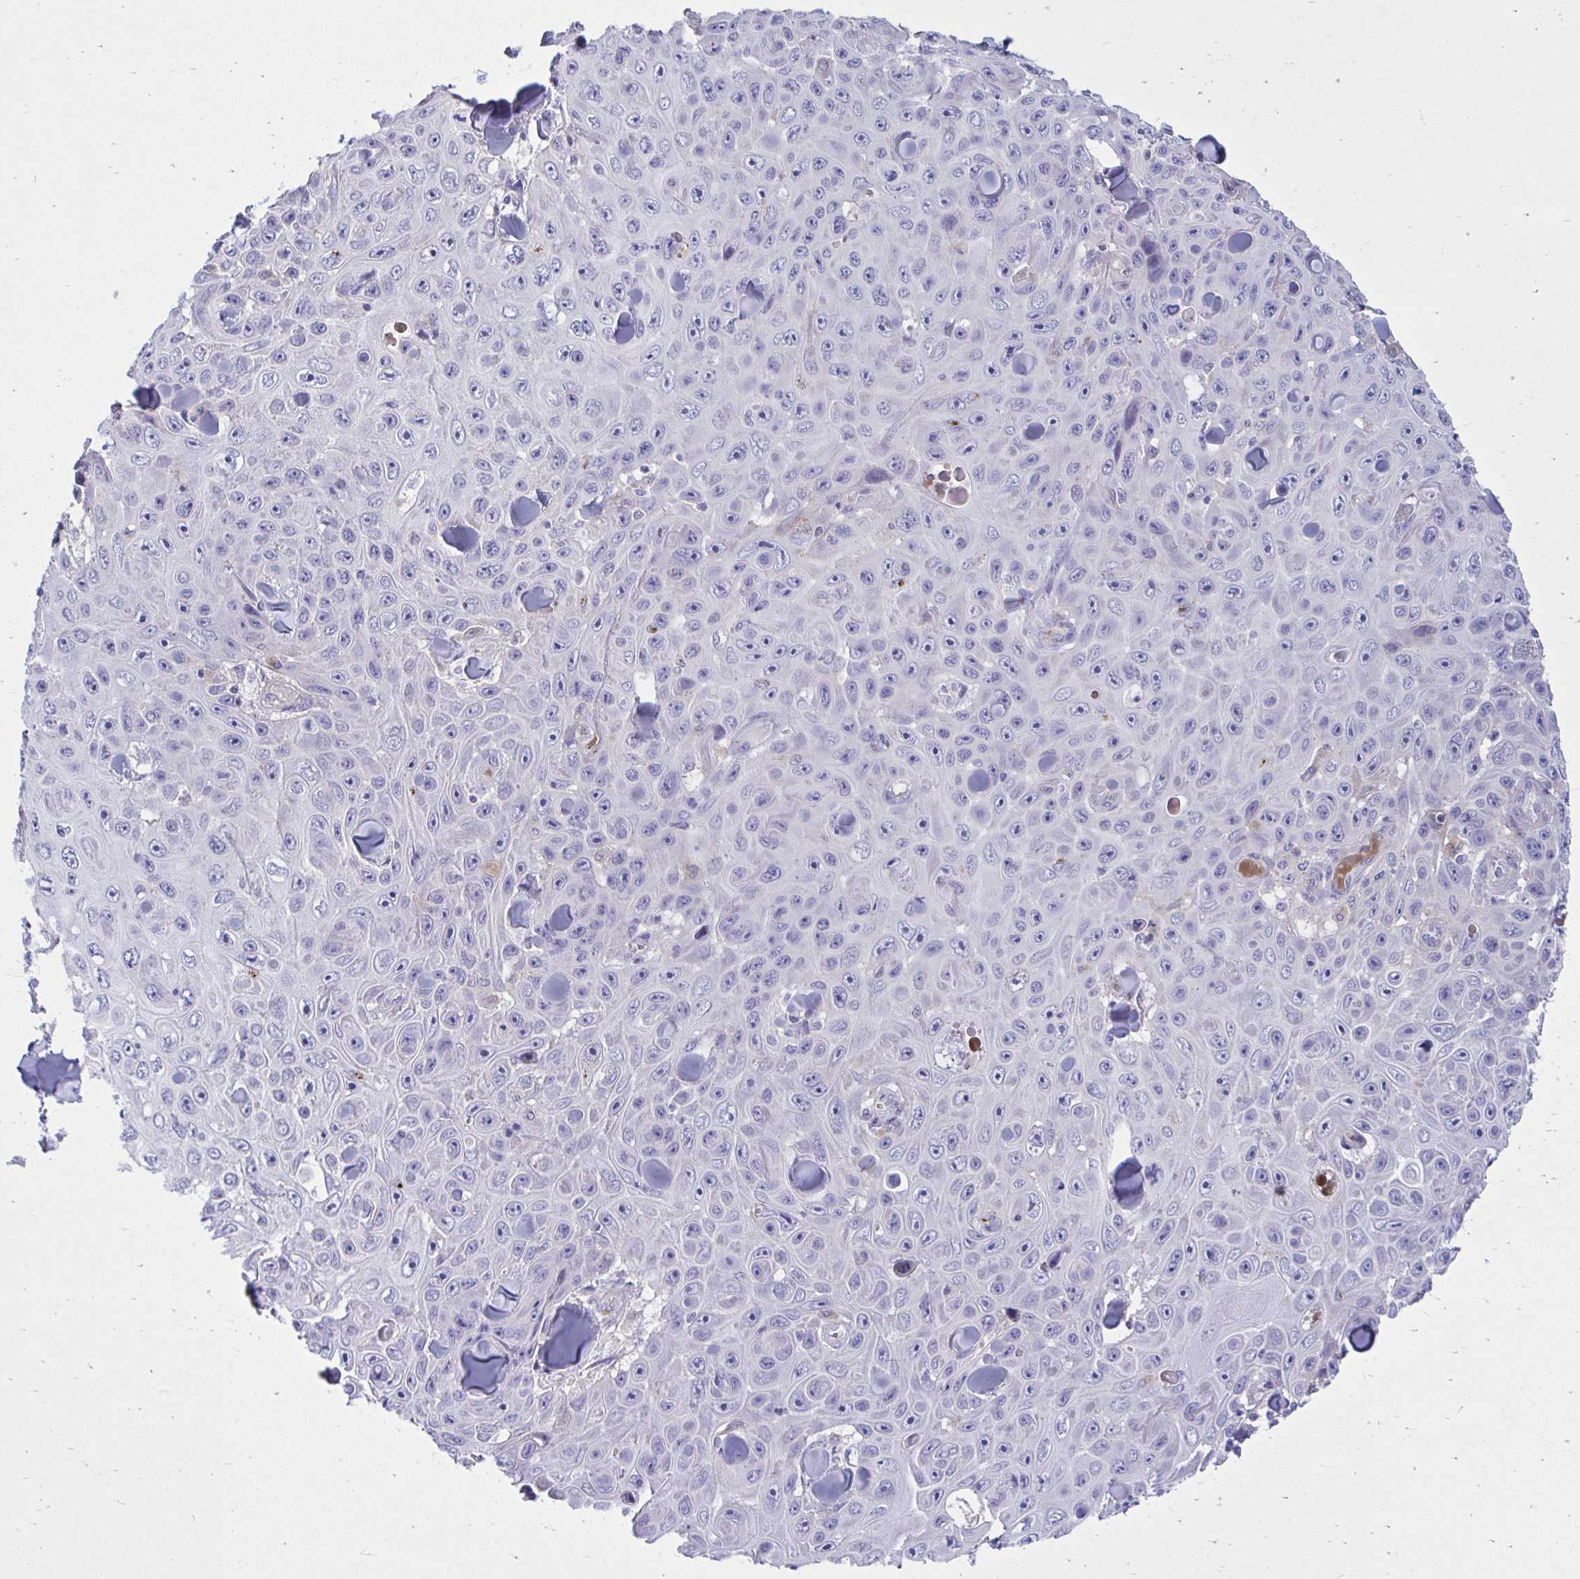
{"staining": {"intensity": "negative", "quantity": "none", "location": "none"}, "tissue": "skin cancer", "cell_type": "Tumor cells", "image_type": "cancer", "snomed": [{"axis": "morphology", "description": "Squamous cell carcinoma, NOS"}, {"axis": "topography", "description": "Skin"}], "caption": "IHC of human skin squamous cell carcinoma demonstrates no positivity in tumor cells.", "gene": "TP53I11", "patient": {"sex": "male", "age": 82}}